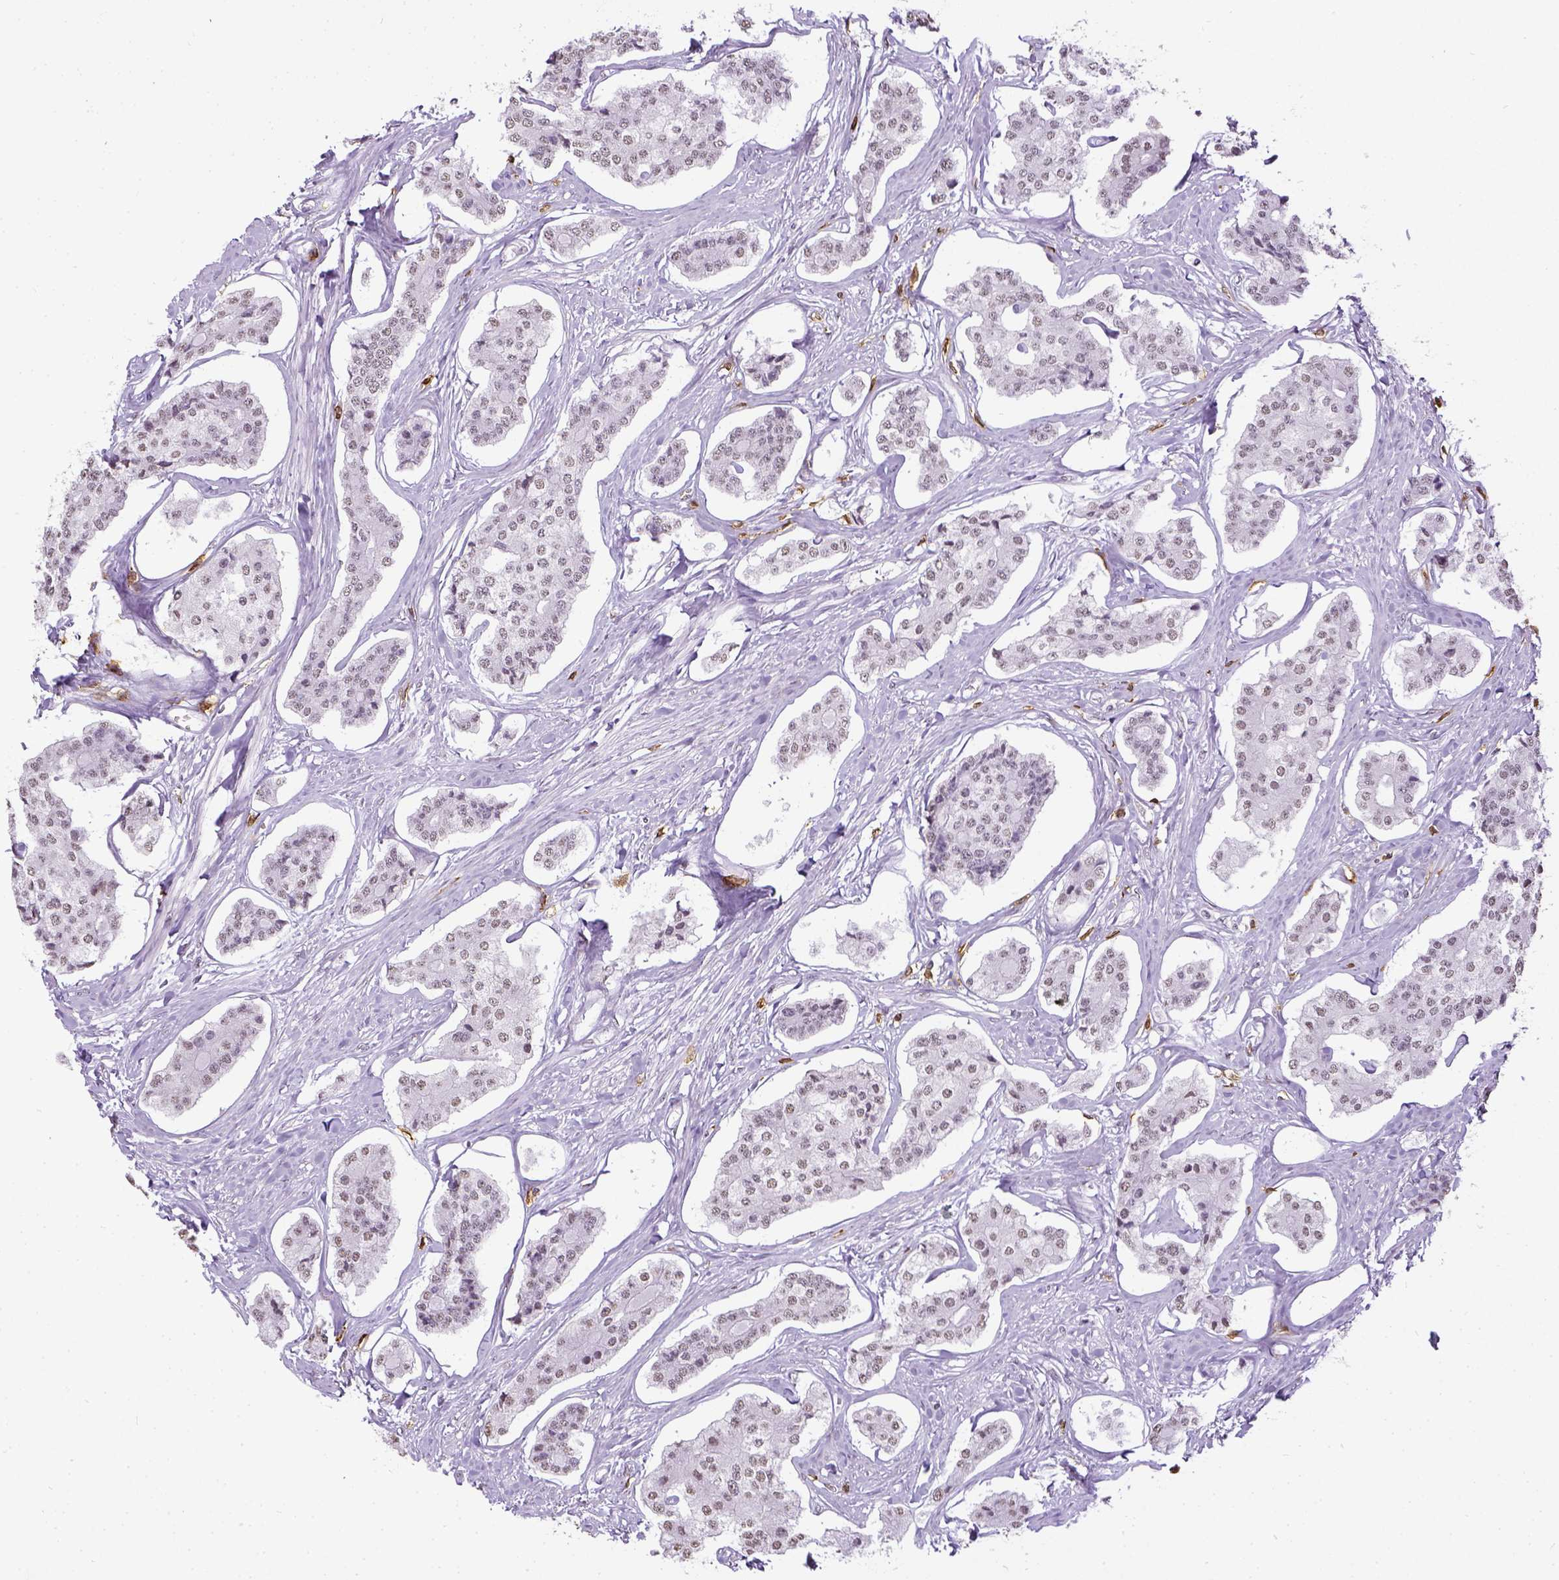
{"staining": {"intensity": "negative", "quantity": "none", "location": "none"}, "tissue": "carcinoid", "cell_type": "Tumor cells", "image_type": "cancer", "snomed": [{"axis": "morphology", "description": "Carcinoid, malignant, NOS"}, {"axis": "topography", "description": "Small intestine"}], "caption": "DAB (3,3'-diaminobenzidine) immunohistochemical staining of human carcinoid shows no significant staining in tumor cells.", "gene": "CD3E", "patient": {"sex": "female", "age": 65}}